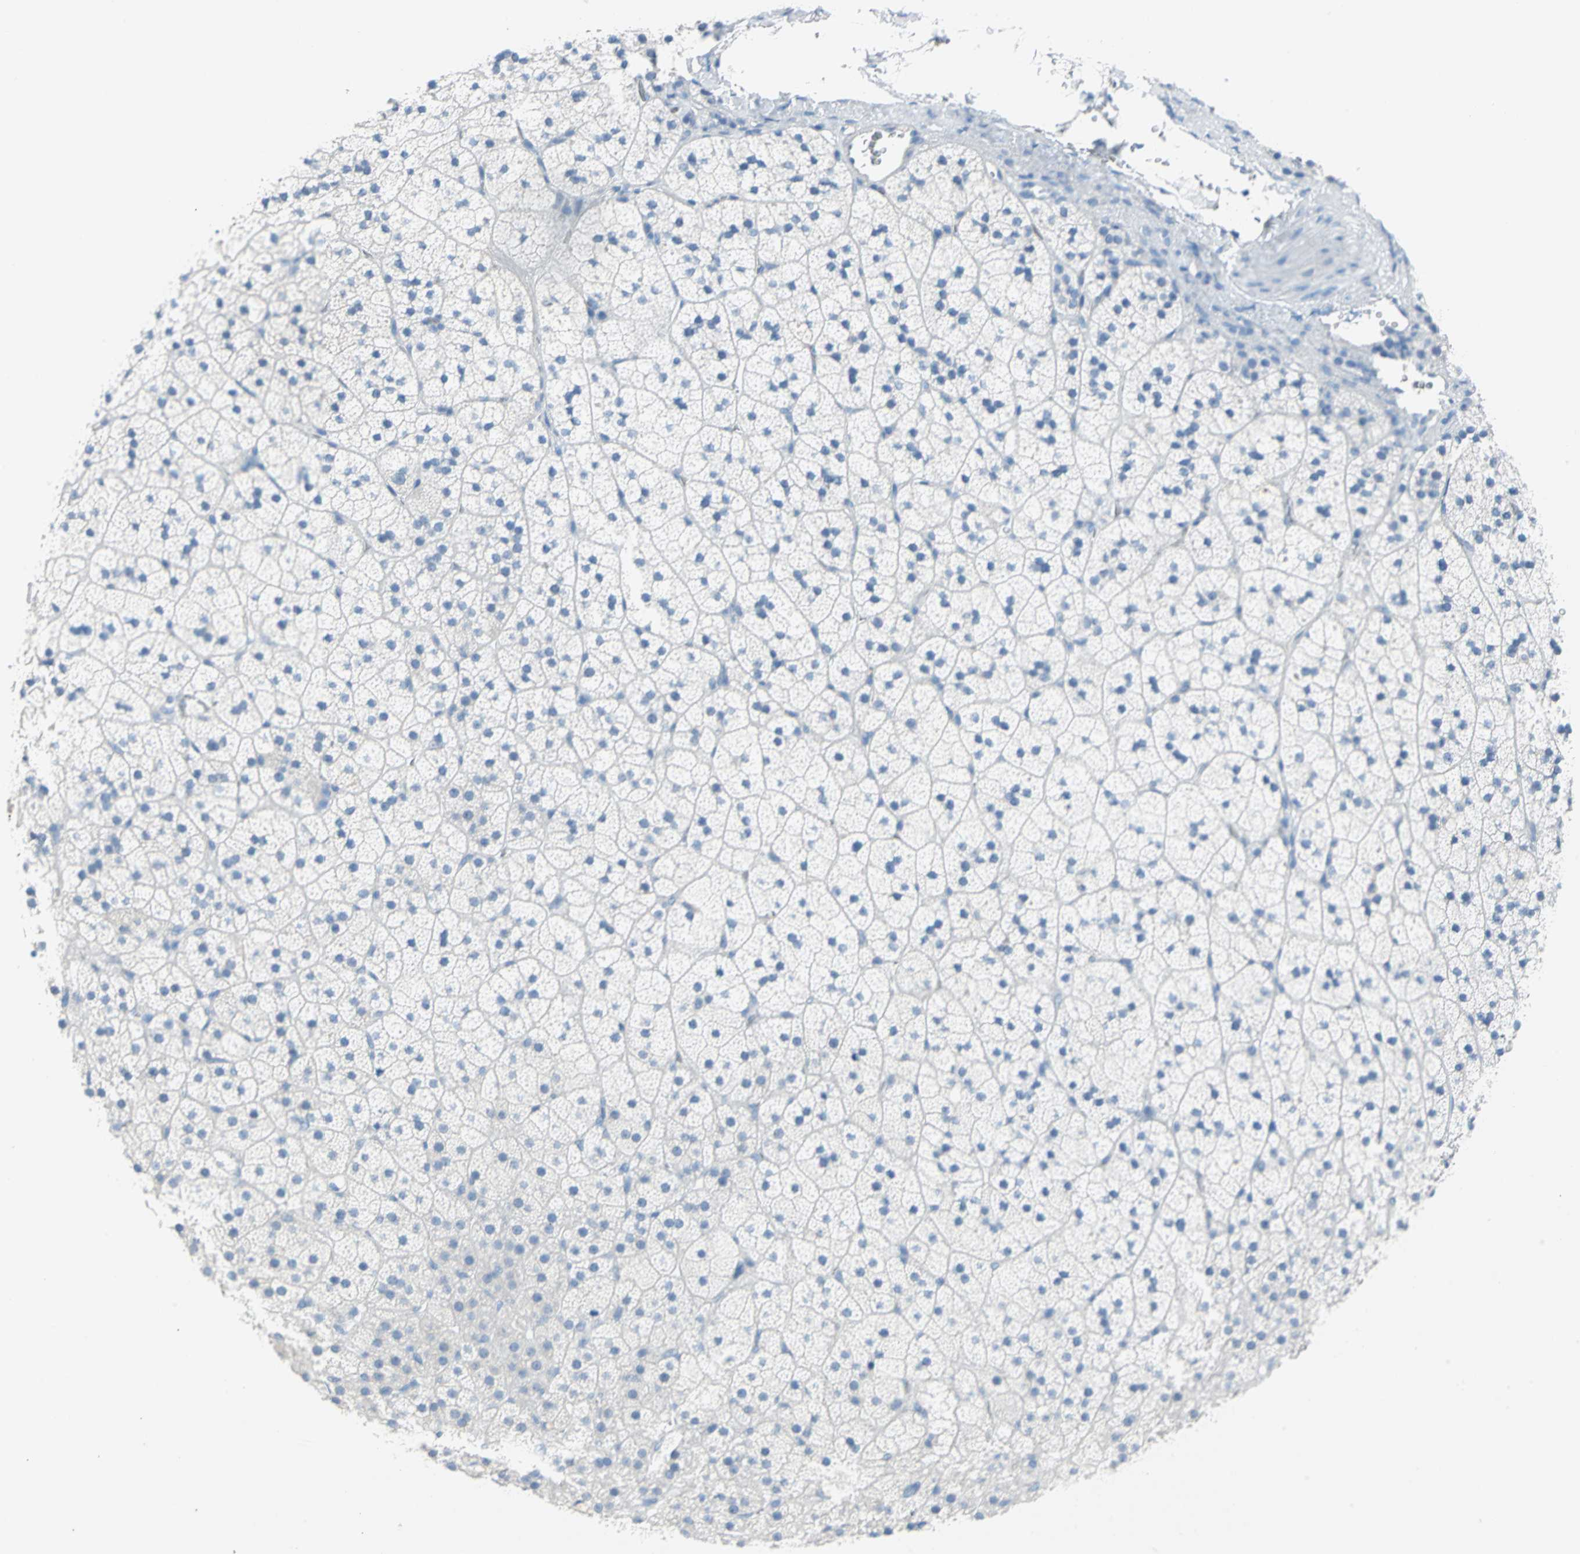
{"staining": {"intensity": "weak", "quantity": "<25%", "location": "cytoplasmic/membranous"}, "tissue": "adrenal gland", "cell_type": "Glandular cells", "image_type": "normal", "snomed": [{"axis": "morphology", "description": "Normal tissue, NOS"}, {"axis": "topography", "description": "Adrenal gland"}], "caption": "Immunohistochemical staining of benign adrenal gland reveals no significant expression in glandular cells.", "gene": "SFN", "patient": {"sex": "male", "age": 35}}